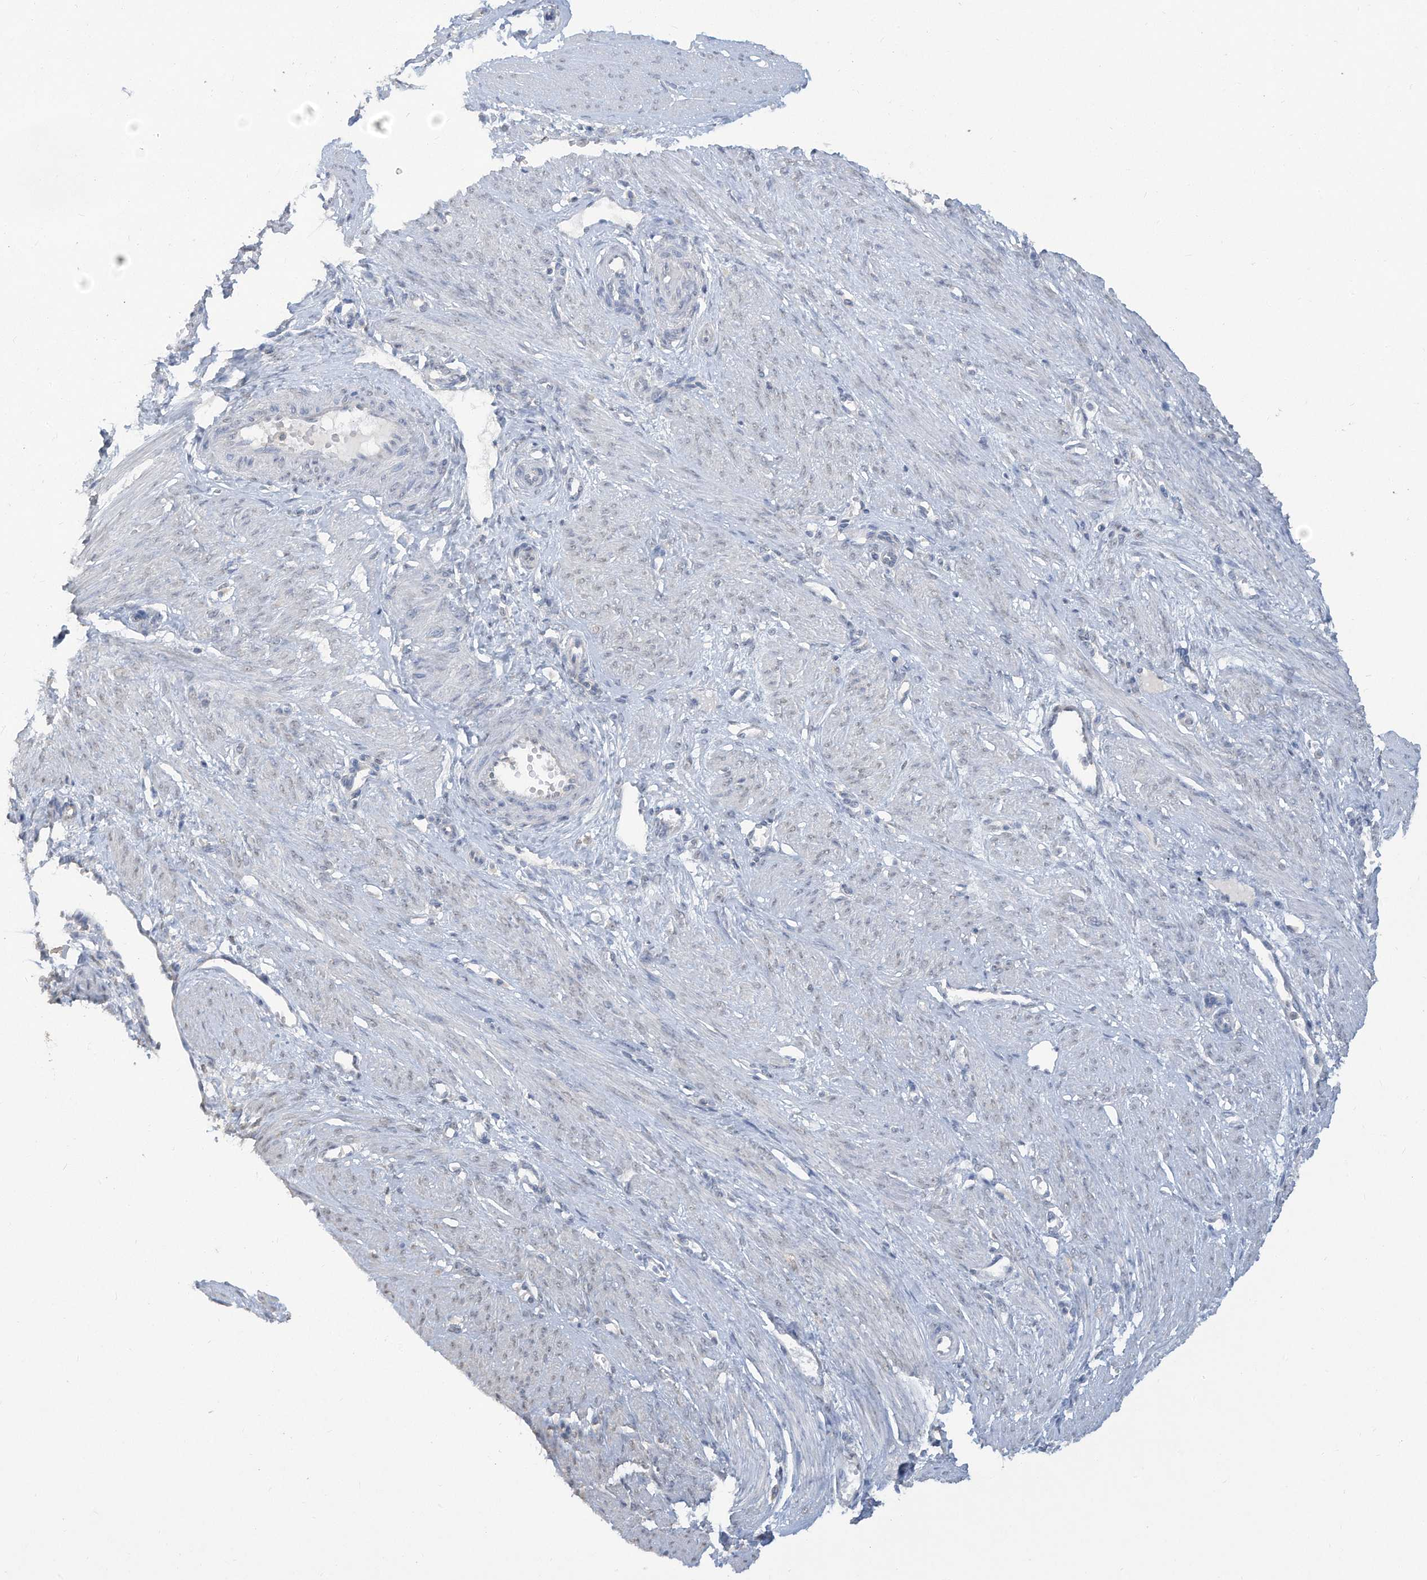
{"staining": {"intensity": "negative", "quantity": "none", "location": "none"}, "tissue": "endometrium", "cell_type": "Cells in endometrial stroma", "image_type": "normal", "snomed": [{"axis": "morphology", "description": "Normal tissue, NOS"}, {"axis": "topography", "description": "Endometrium"}], "caption": "Benign endometrium was stained to show a protein in brown. There is no significant expression in cells in endometrial stroma. The staining is performed using DAB brown chromogen with nuclei counter-stained in using hematoxylin.", "gene": "HAS3", "patient": {"sex": "female", "age": 33}}